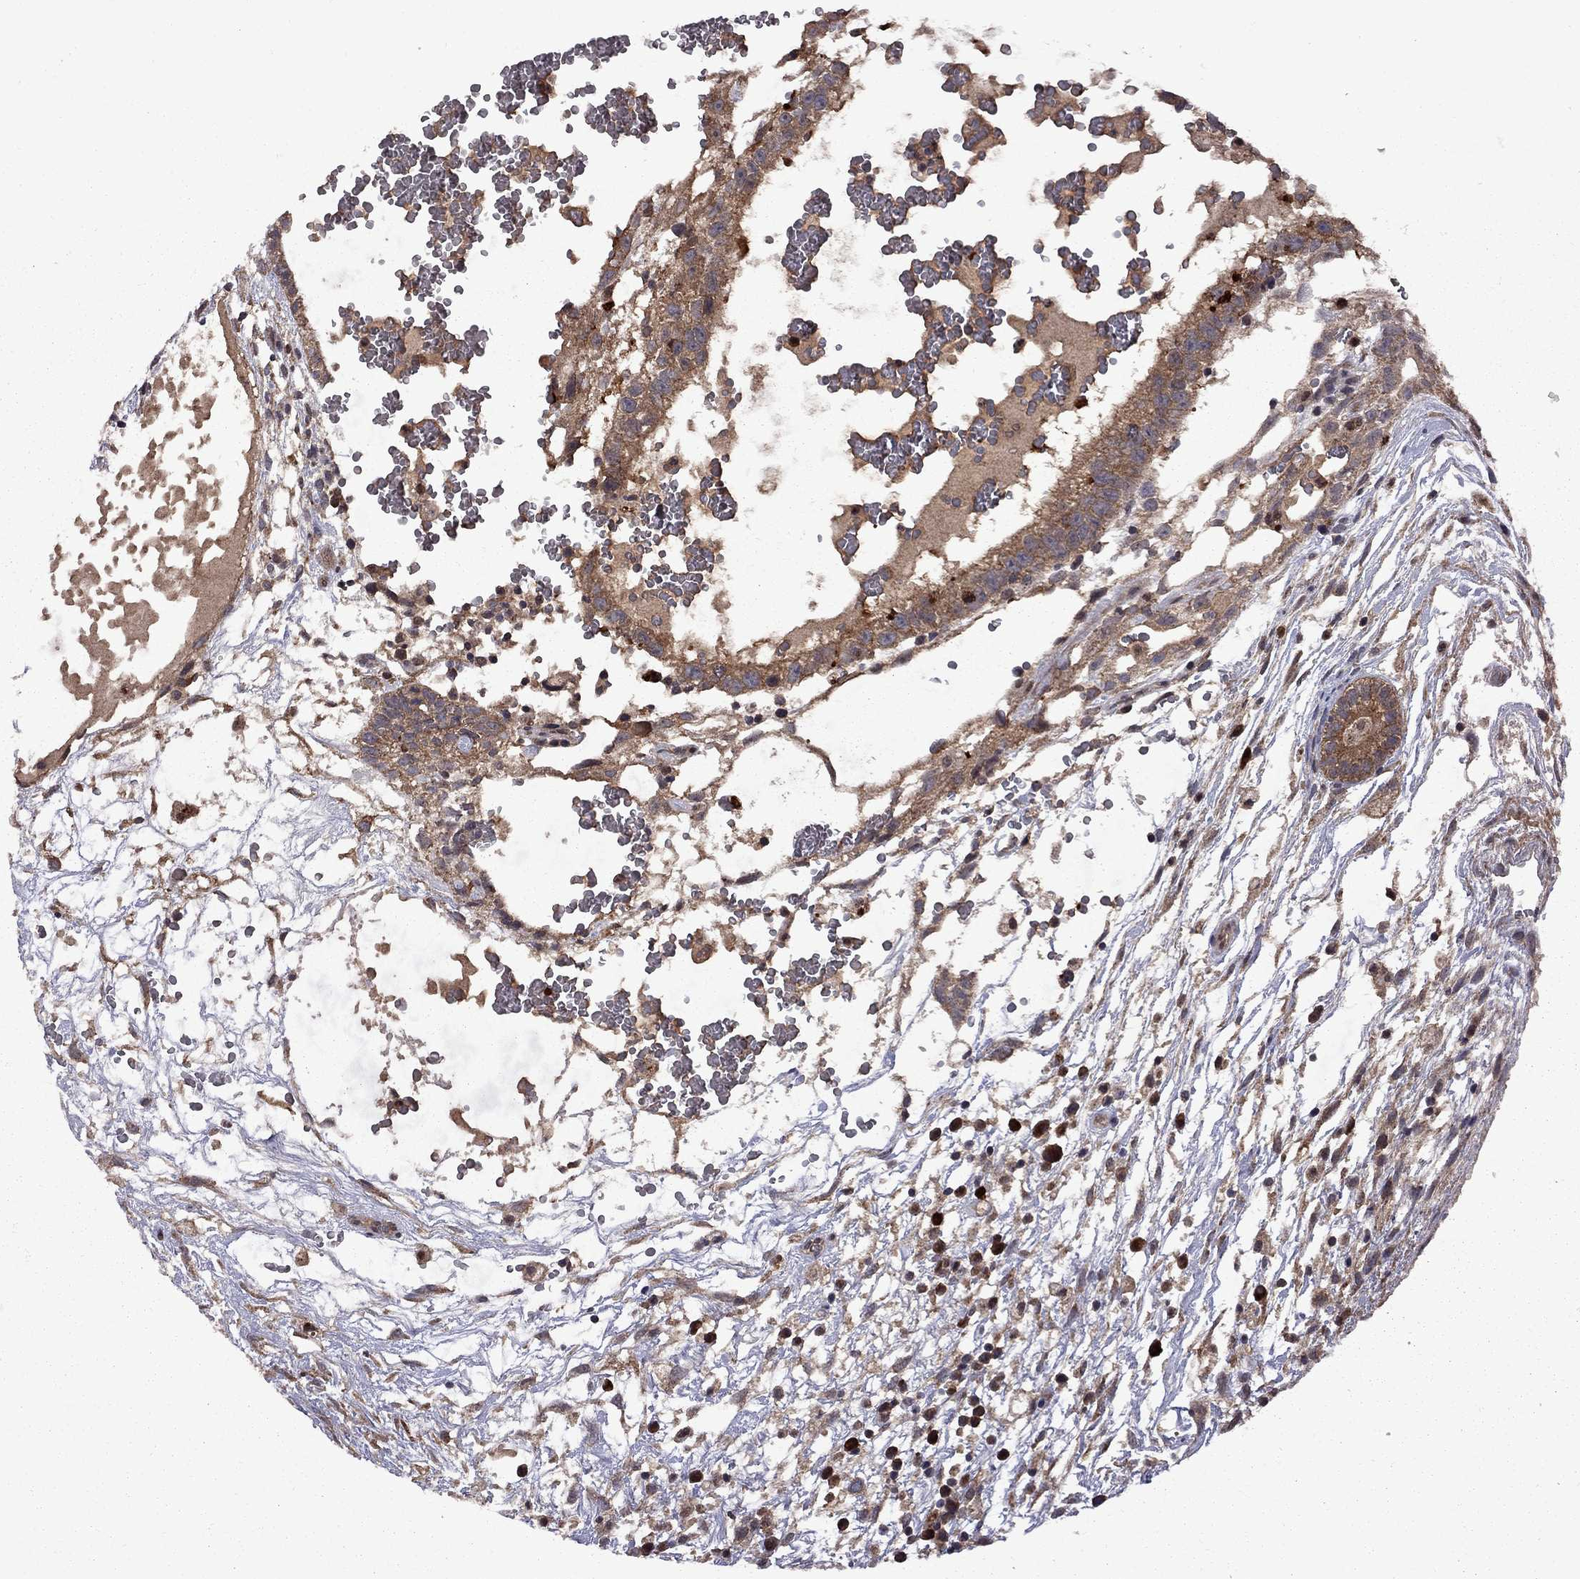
{"staining": {"intensity": "moderate", "quantity": ">75%", "location": "cytoplasmic/membranous"}, "tissue": "testis cancer", "cell_type": "Tumor cells", "image_type": "cancer", "snomed": [{"axis": "morphology", "description": "Normal tissue, NOS"}, {"axis": "morphology", "description": "Carcinoma, Embryonal, NOS"}, {"axis": "topography", "description": "Testis"}], "caption": "The micrograph exhibits immunohistochemical staining of testis cancer (embryonal carcinoma). There is moderate cytoplasmic/membranous staining is present in about >75% of tumor cells.", "gene": "IPP", "patient": {"sex": "male", "age": 32}}